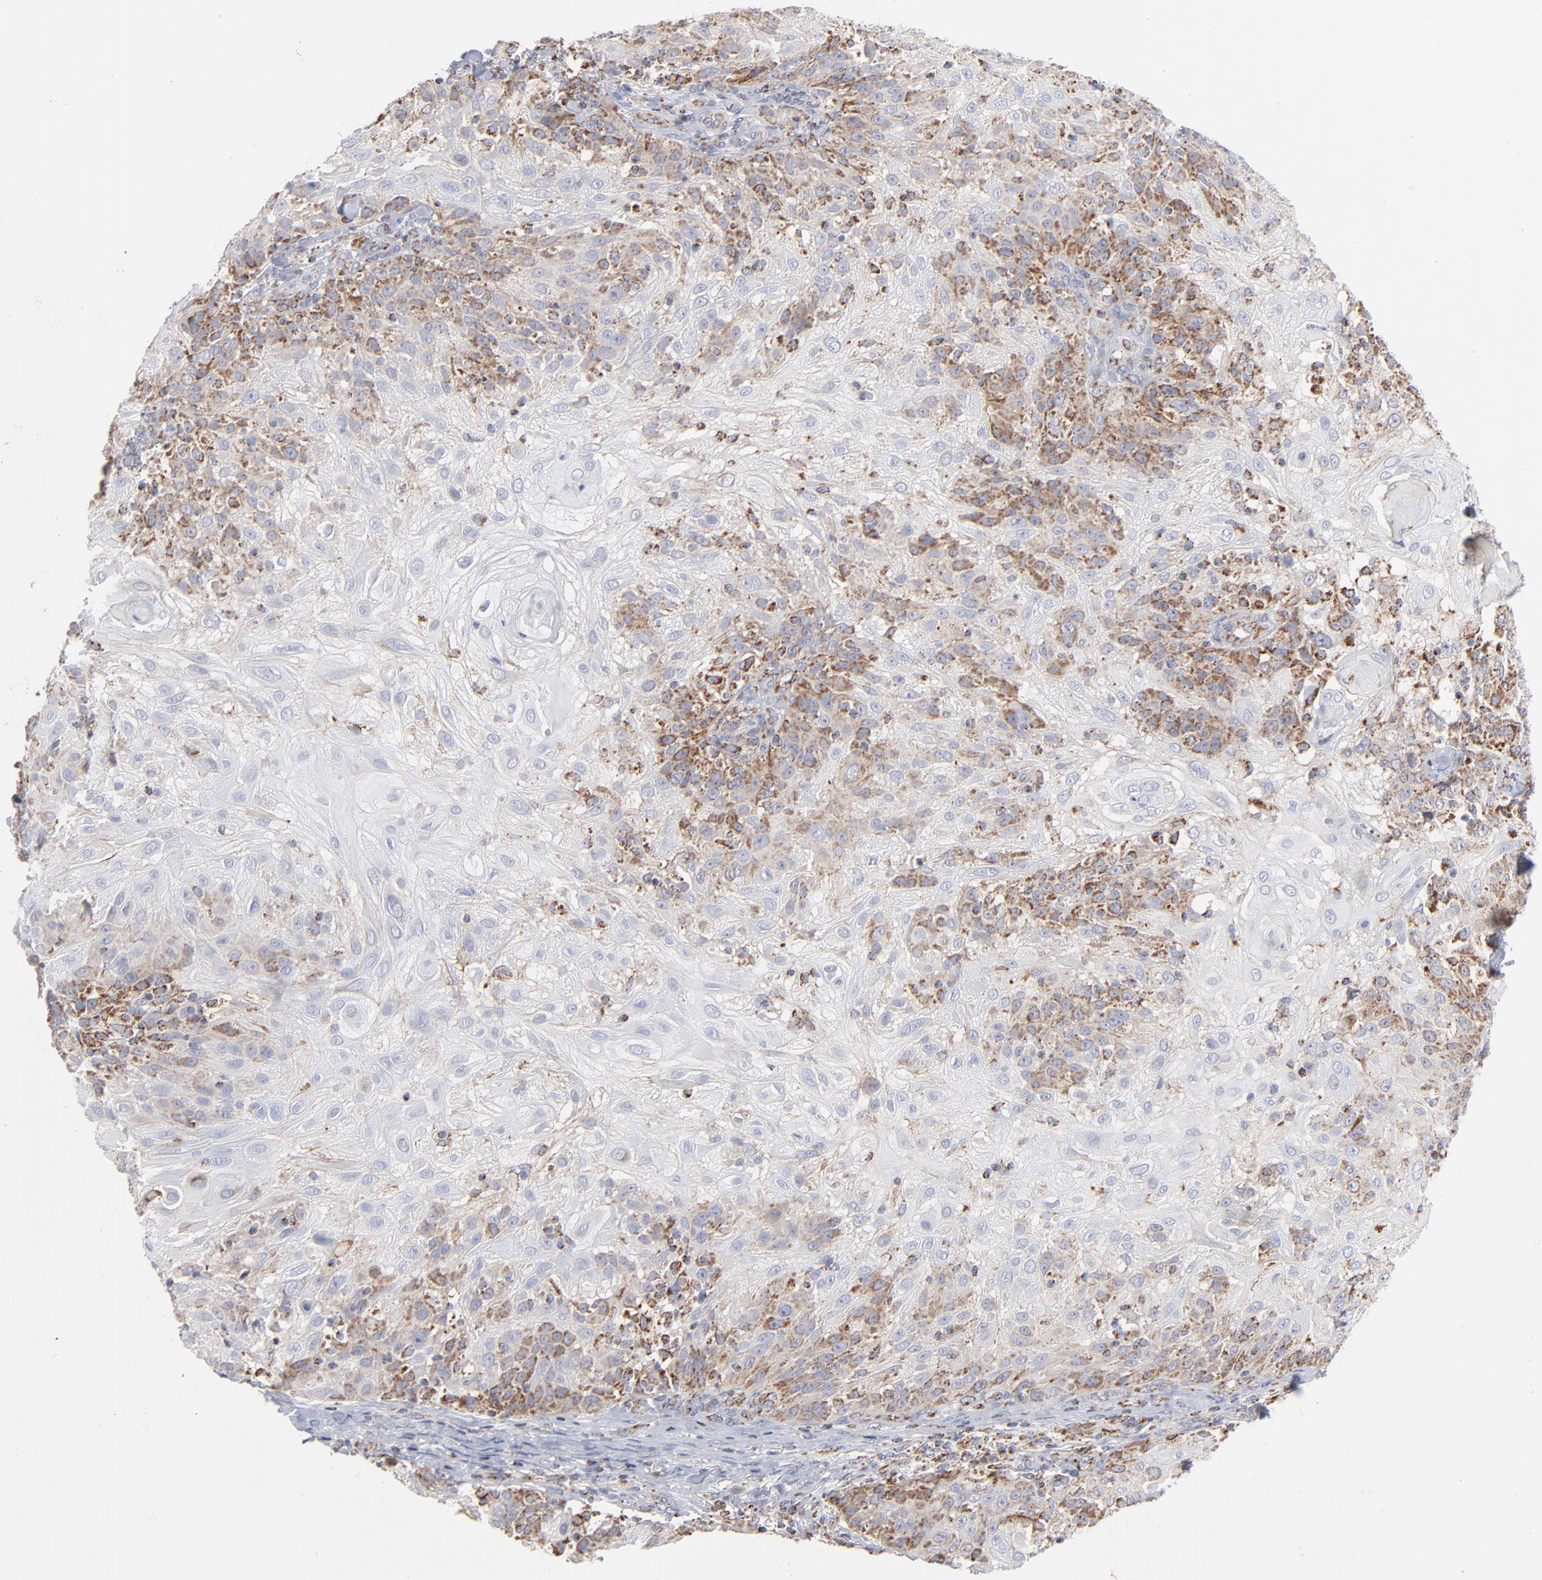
{"staining": {"intensity": "strong", "quantity": "25%-75%", "location": "cytoplasmic/membranous"}, "tissue": "skin cancer", "cell_type": "Tumor cells", "image_type": "cancer", "snomed": [{"axis": "morphology", "description": "Normal tissue, NOS"}, {"axis": "morphology", "description": "Squamous cell carcinoma, NOS"}, {"axis": "topography", "description": "Skin"}], "caption": "Skin squamous cell carcinoma stained for a protein displays strong cytoplasmic/membranous positivity in tumor cells.", "gene": "ASB3", "patient": {"sex": "female", "age": 83}}